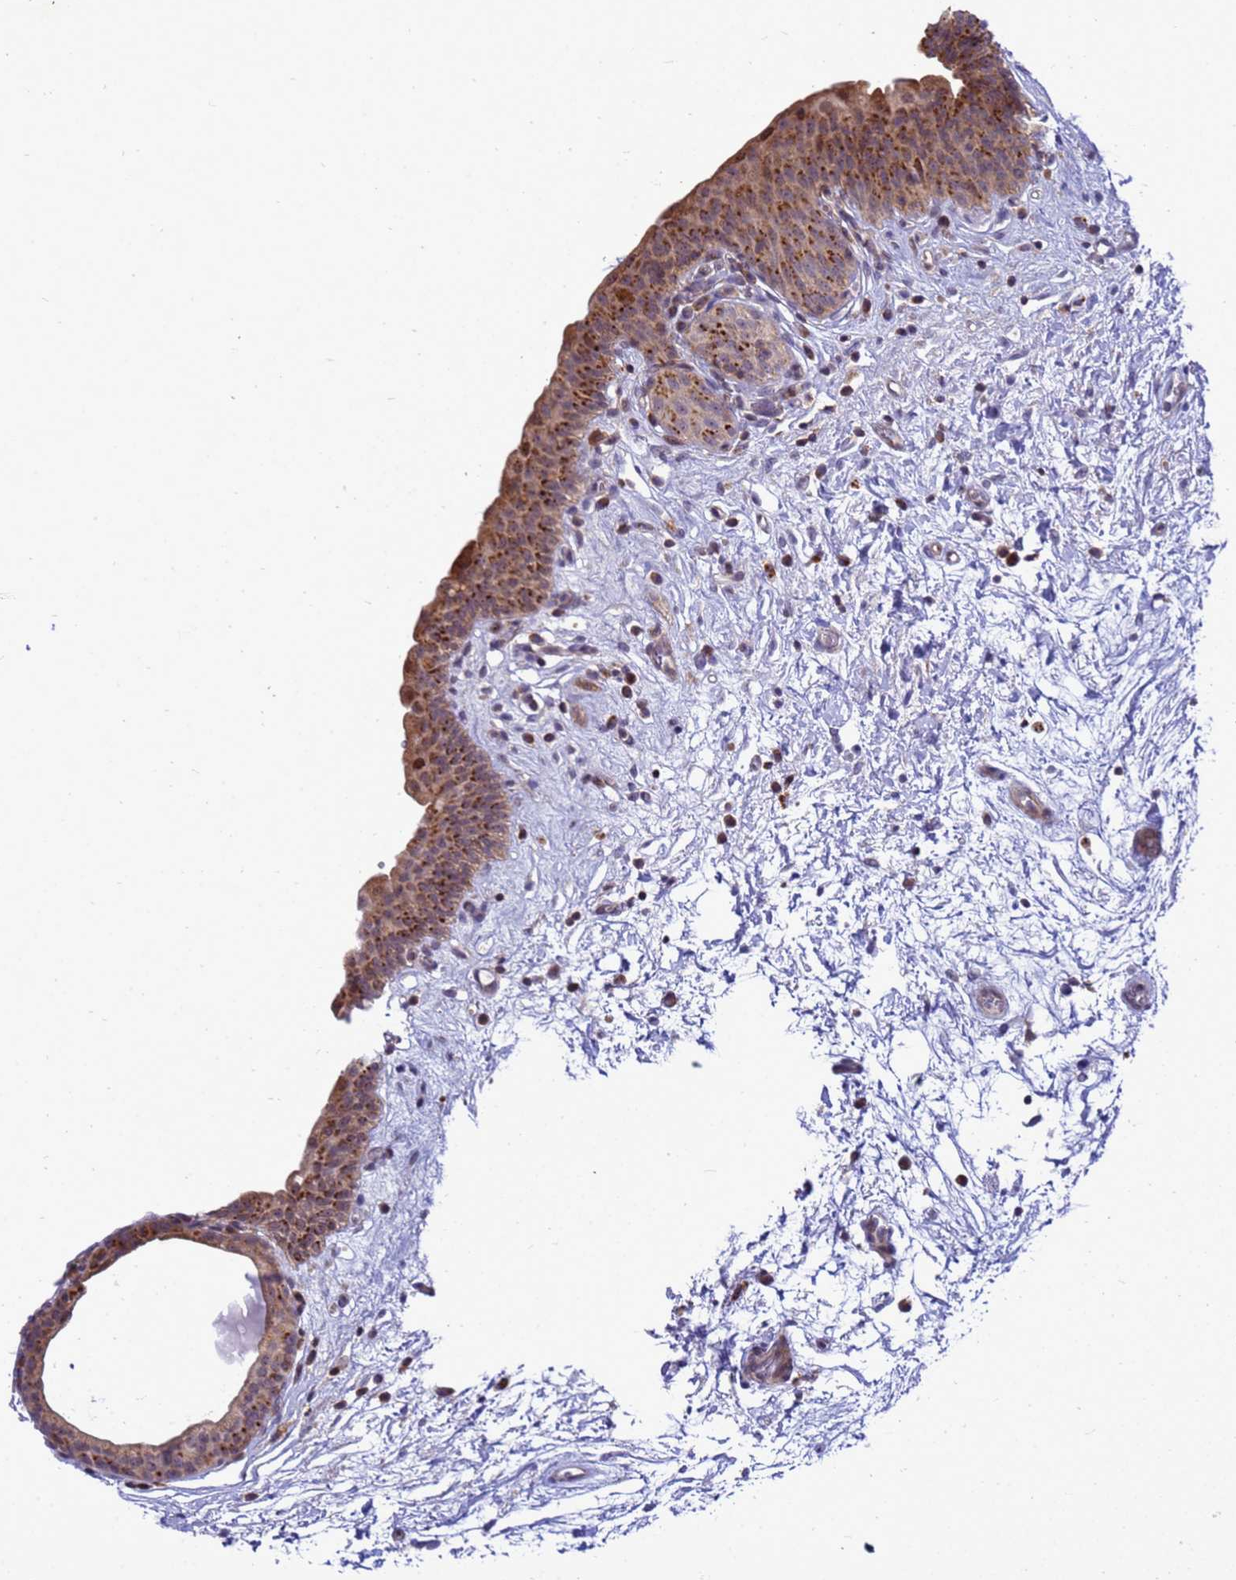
{"staining": {"intensity": "strong", "quantity": "<25%", "location": "cytoplasmic/membranous"}, "tissue": "urinary bladder", "cell_type": "Urothelial cells", "image_type": "normal", "snomed": [{"axis": "morphology", "description": "Normal tissue, NOS"}, {"axis": "topography", "description": "Urinary bladder"}], "caption": "Protein staining of unremarkable urinary bladder demonstrates strong cytoplasmic/membranous staining in about <25% of urothelial cells.", "gene": "C12orf43", "patient": {"sex": "male", "age": 83}}